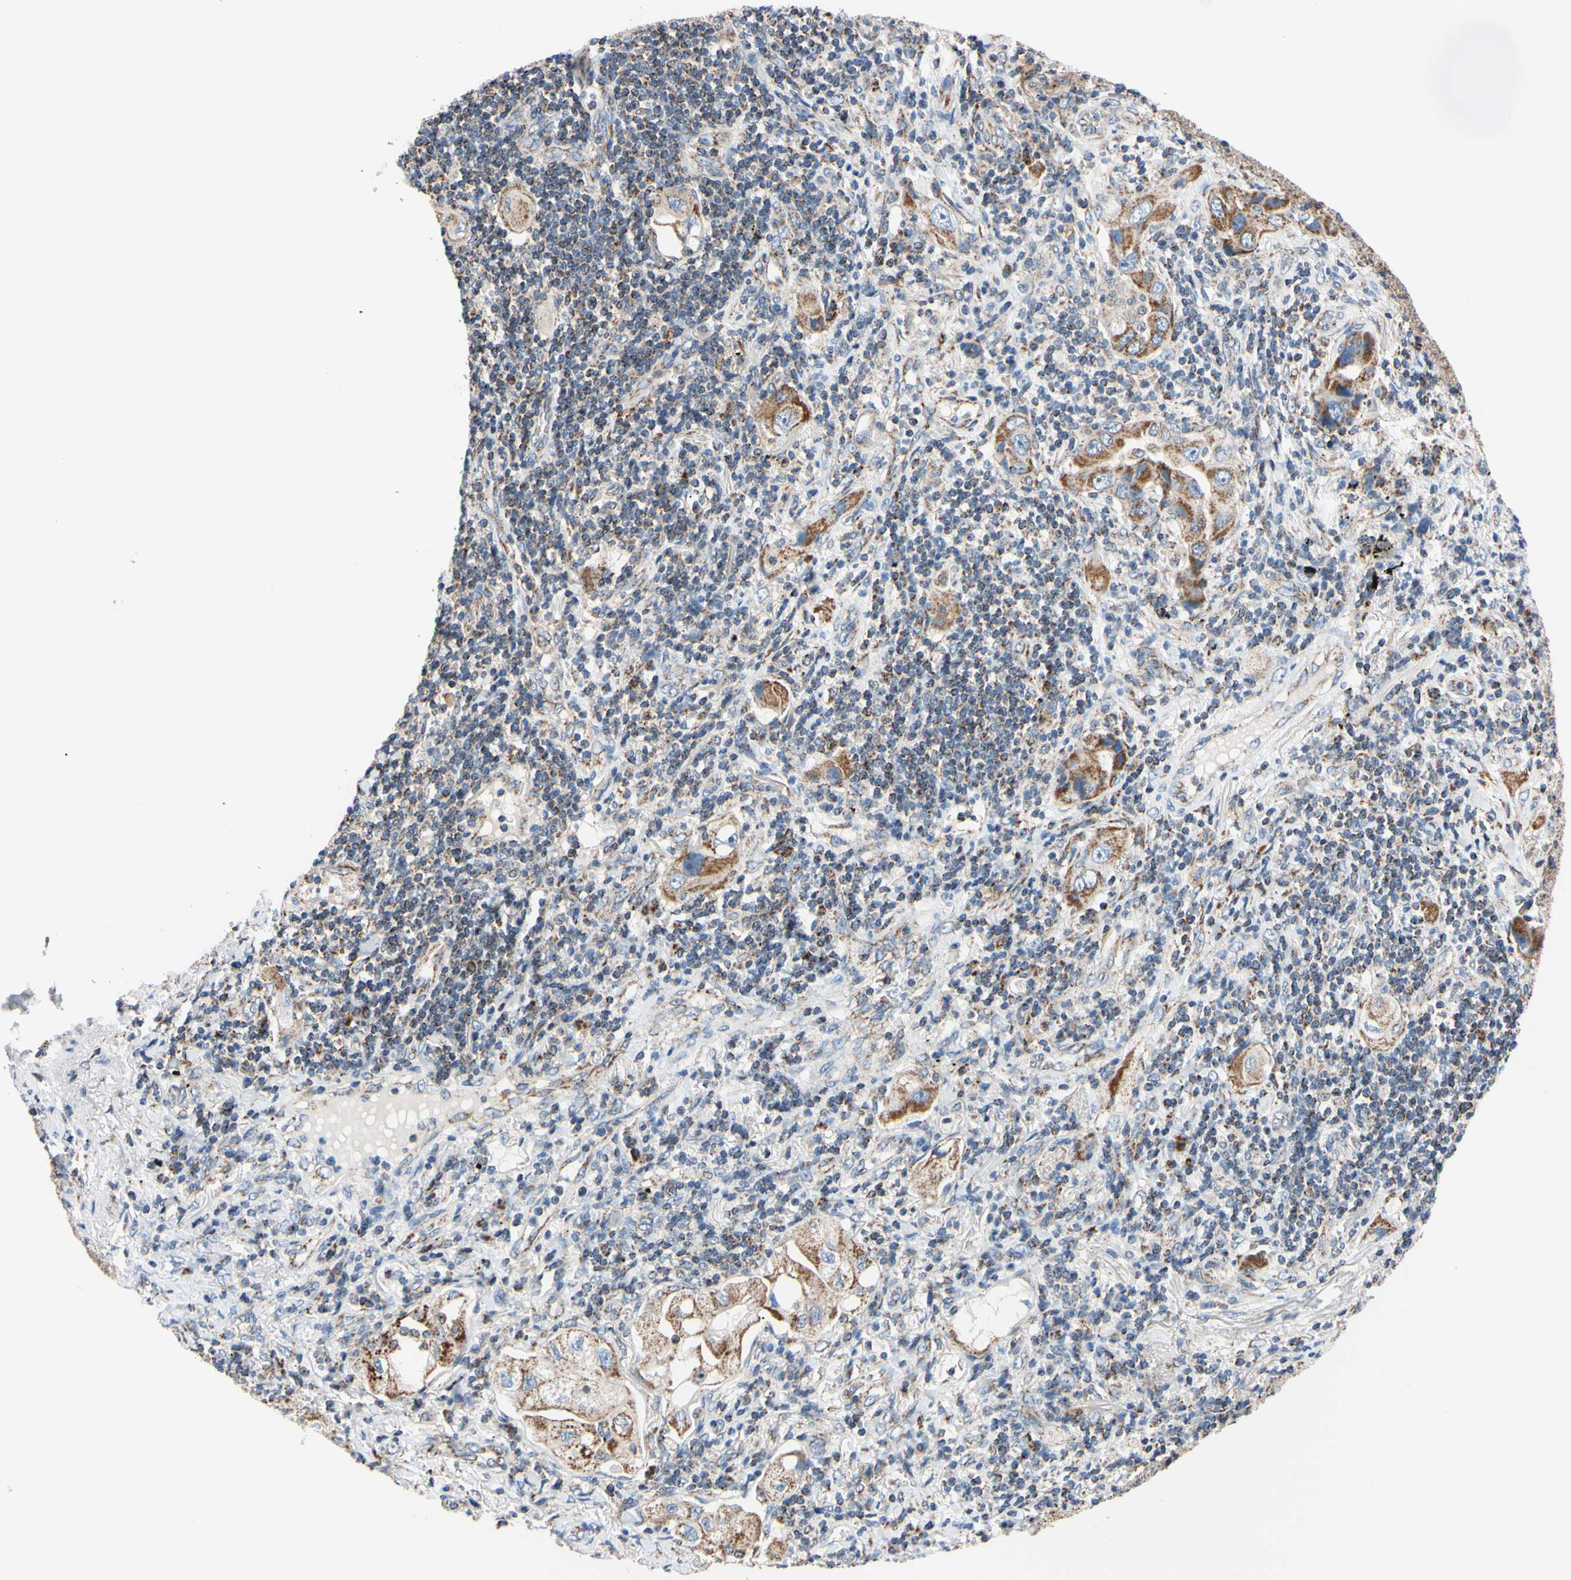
{"staining": {"intensity": "strong", "quantity": ">75%", "location": "cytoplasmic/membranous"}, "tissue": "lung cancer", "cell_type": "Tumor cells", "image_type": "cancer", "snomed": [{"axis": "morphology", "description": "Adenocarcinoma, NOS"}, {"axis": "topography", "description": "Lung"}], "caption": "Lung adenocarcinoma stained with IHC demonstrates strong cytoplasmic/membranous positivity in approximately >75% of tumor cells.", "gene": "CLPP", "patient": {"sex": "female", "age": 65}}